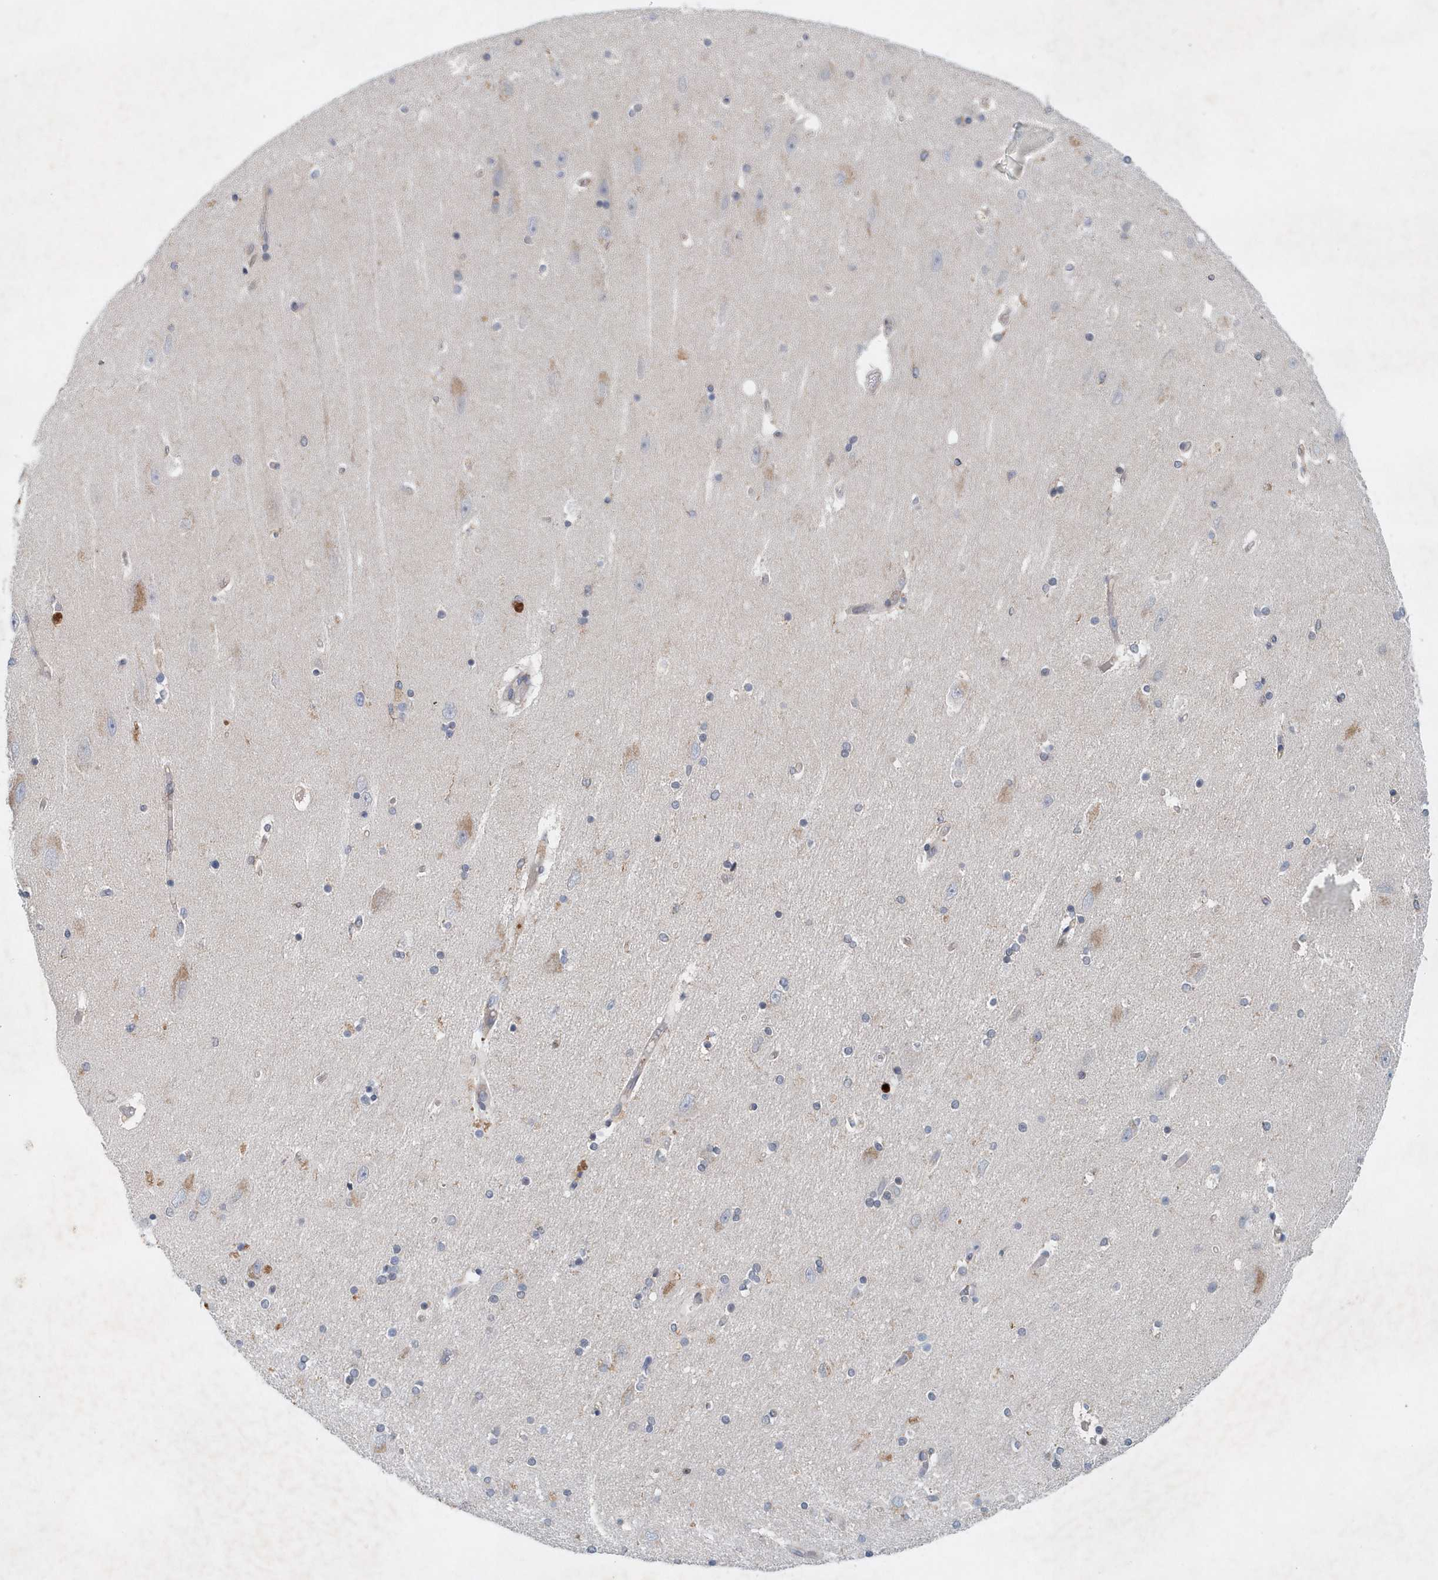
{"staining": {"intensity": "negative", "quantity": "none", "location": "none"}, "tissue": "hippocampus", "cell_type": "Glial cells", "image_type": "normal", "snomed": [{"axis": "morphology", "description": "Normal tissue, NOS"}, {"axis": "topography", "description": "Hippocampus"}], "caption": "Immunohistochemistry (IHC) of normal hippocampus shows no expression in glial cells. (DAB IHC with hematoxylin counter stain).", "gene": "P2RY10", "patient": {"sex": "female", "age": 54}}